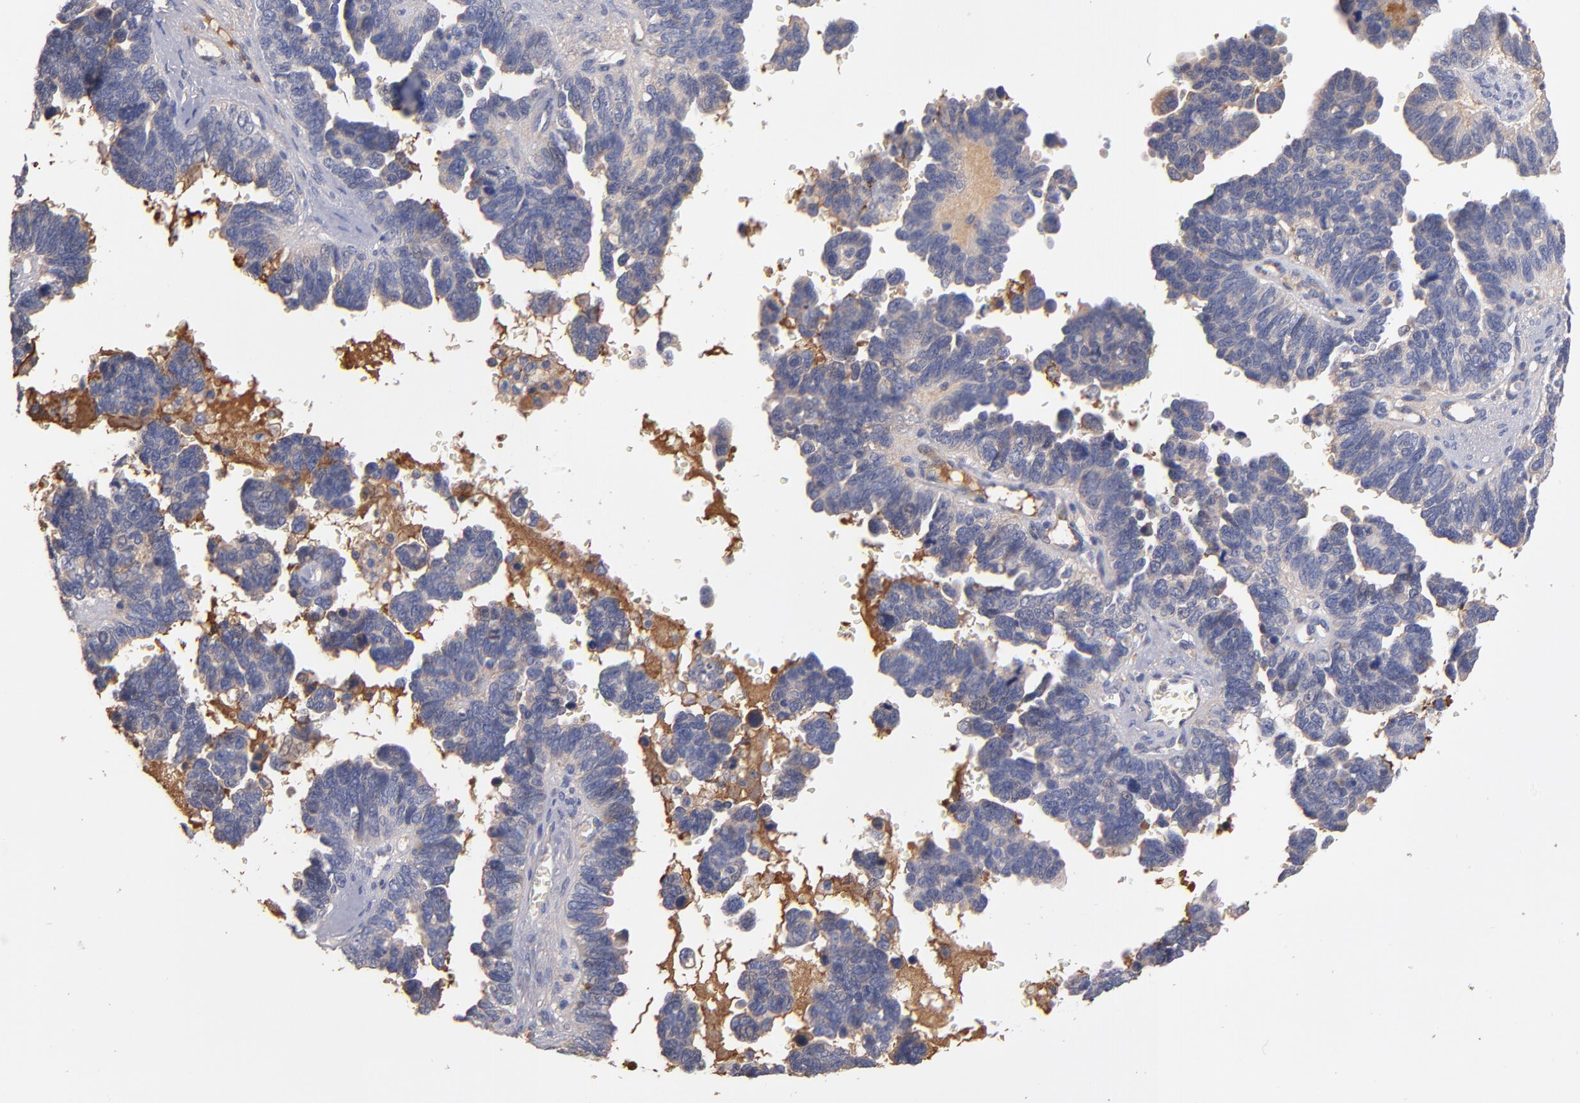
{"staining": {"intensity": "weak", "quantity": "25%-75%", "location": "cytoplasmic/membranous"}, "tissue": "ovarian cancer", "cell_type": "Tumor cells", "image_type": "cancer", "snomed": [{"axis": "morphology", "description": "Cystadenocarcinoma, serous, NOS"}, {"axis": "topography", "description": "Ovary"}], "caption": "Immunohistochemistry photomicrograph of neoplastic tissue: human serous cystadenocarcinoma (ovarian) stained using IHC displays low levels of weak protein expression localized specifically in the cytoplasmic/membranous of tumor cells, appearing as a cytoplasmic/membranous brown color.", "gene": "DACT1", "patient": {"sex": "female", "age": 69}}